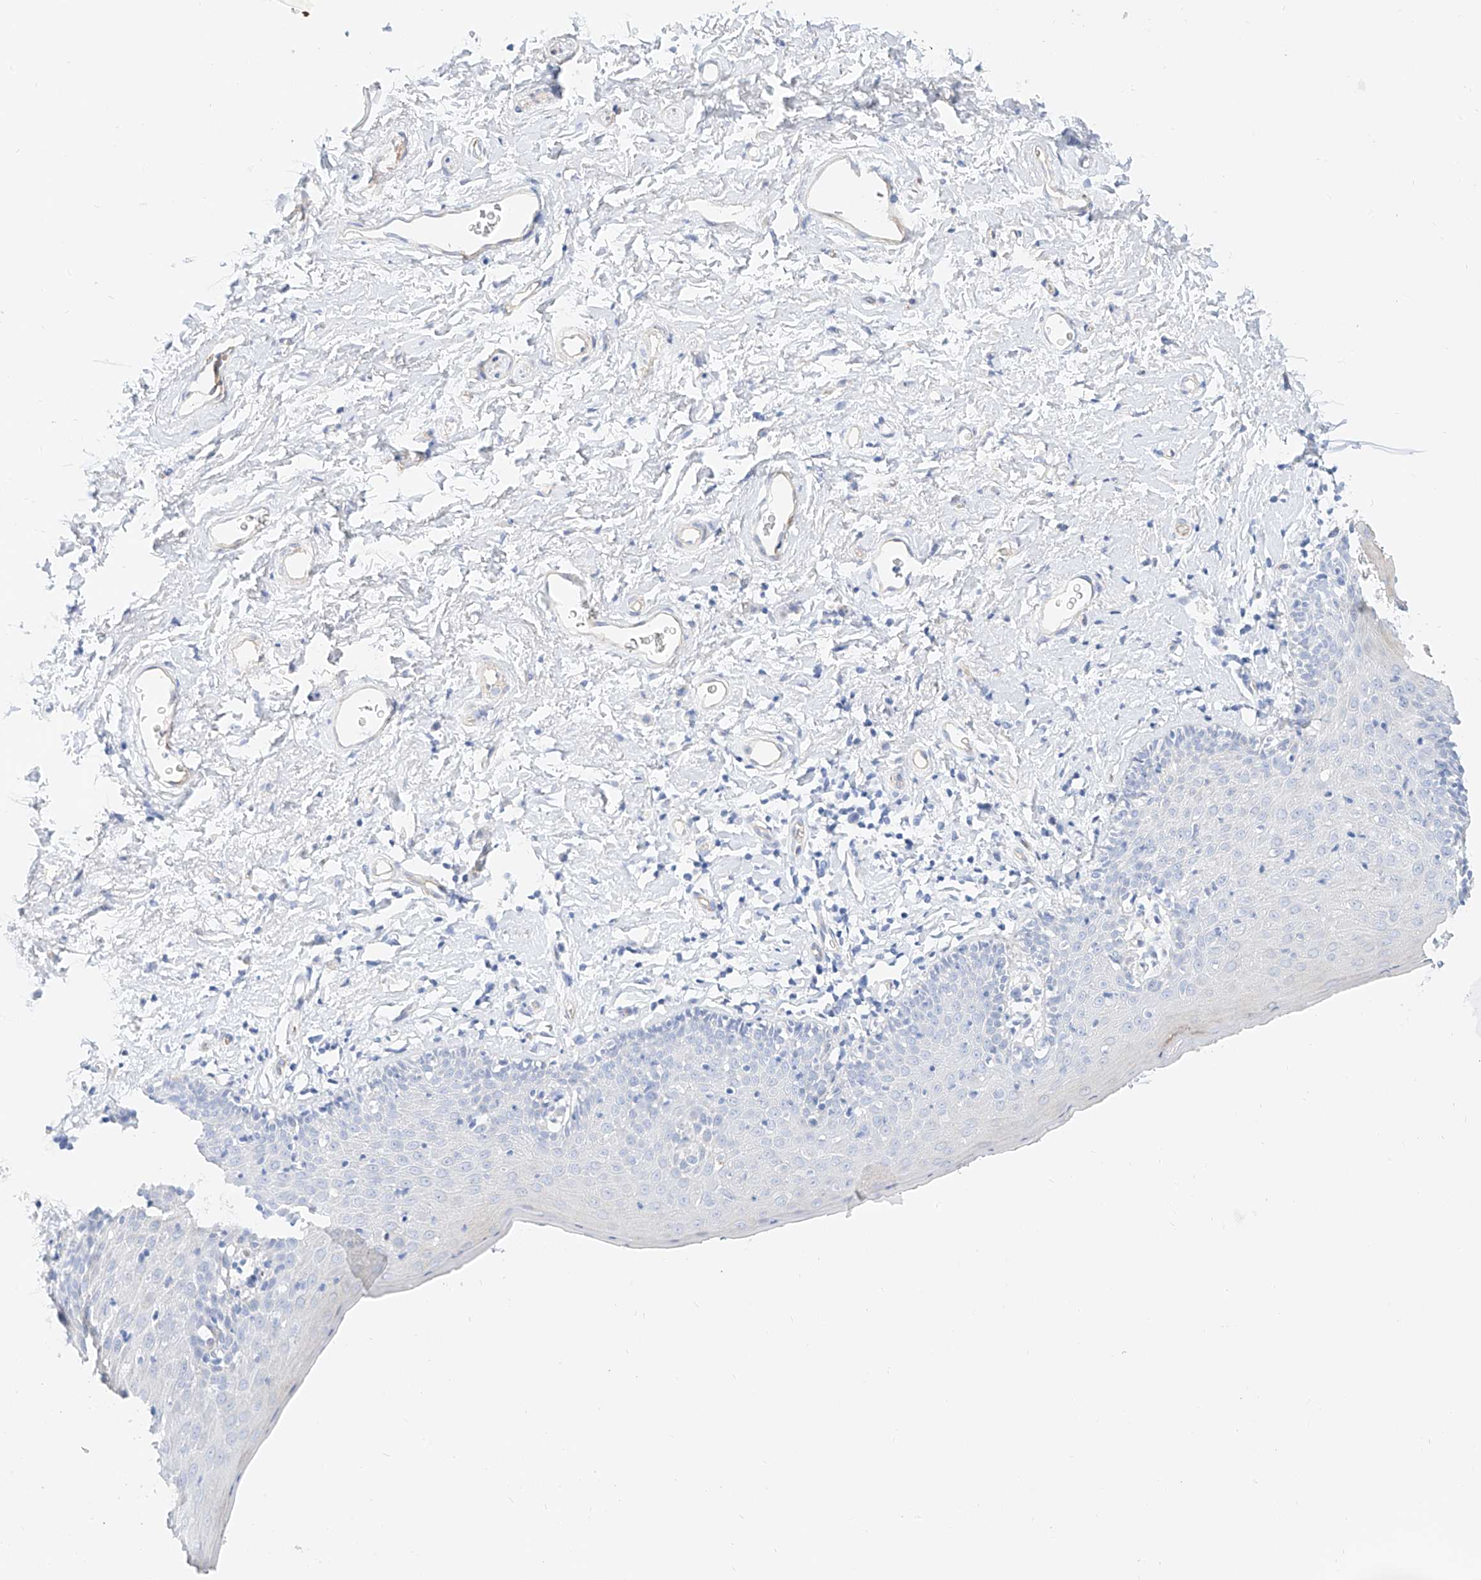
{"staining": {"intensity": "negative", "quantity": "none", "location": "none"}, "tissue": "skin", "cell_type": "Epidermal cells", "image_type": "normal", "snomed": [{"axis": "morphology", "description": "Normal tissue, NOS"}, {"axis": "topography", "description": "Vulva"}], "caption": "DAB (3,3'-diaminobenzidine) immunohistochemical staining of normal skin shows no significant positivity in epidermal cells. (DAB (3,3'-diaminobenzidine) immunohistochemistry with hematoxylin counter stain).", "gene": "SBSPON", "patient": {"sex": "female", "age": 66}}